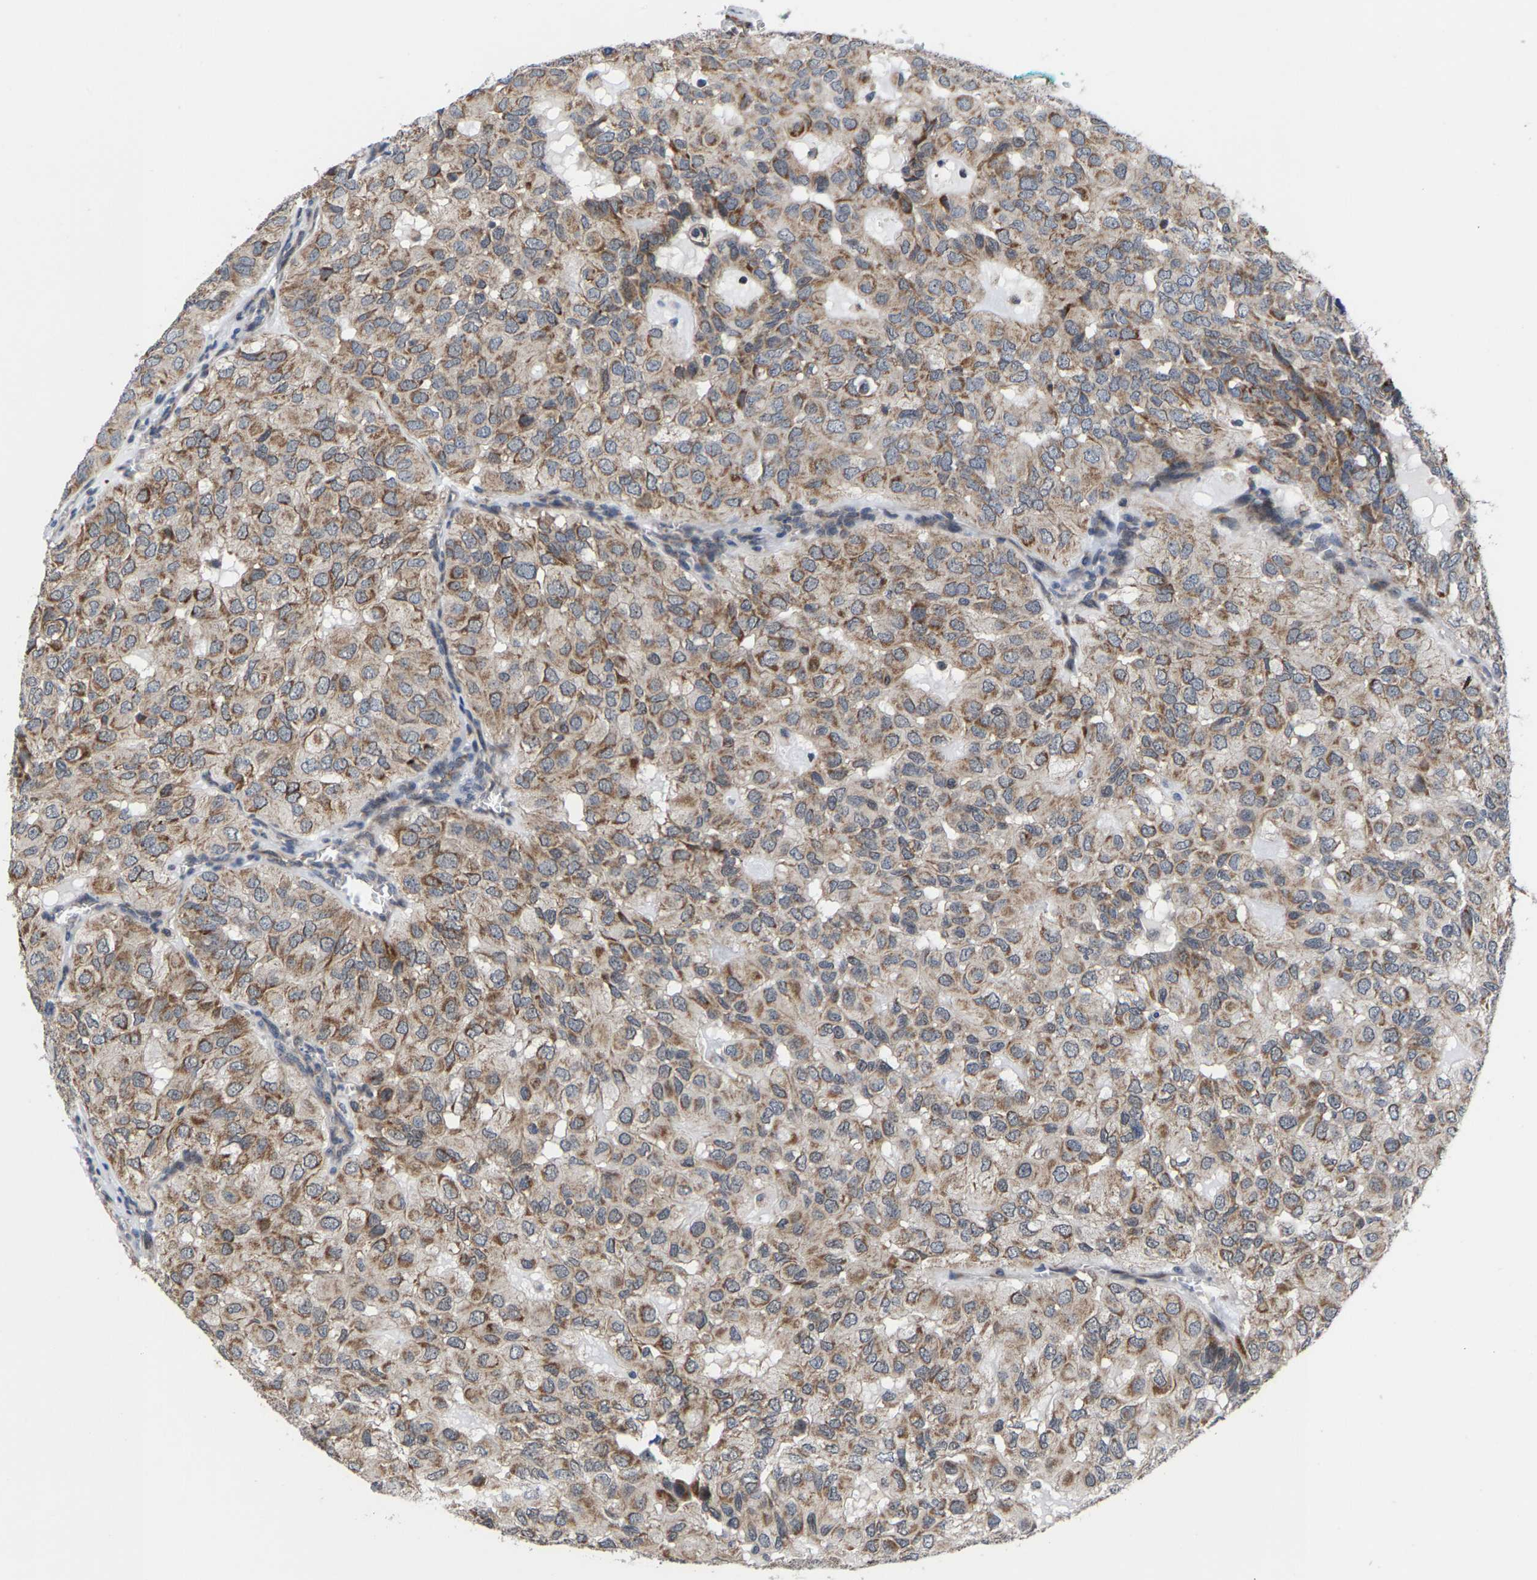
{"staining": {"intensity": "moderate", "quantity": ">75%", "location": "cytoplasmic/membranous"}, "tissue": "head and neck cancer", "cell_type": "Tumor cells", "image_type": "cancer", "snomed": [{"axis": "morphology", "description": "Adenocarcinoma, NOS"}, {"axis": "topography", "description": "Salivary gland, NOS"}, {"axis": "topography", "description": "Head-Neck"}], "caption": "Tumor cells show moderate cytoplasmic/membranous expression in approximately >75% of cells in adenocarcinoma (head and neck).", "gene": "TDRKH", "patient": {"sex": "female", "age": 76}}